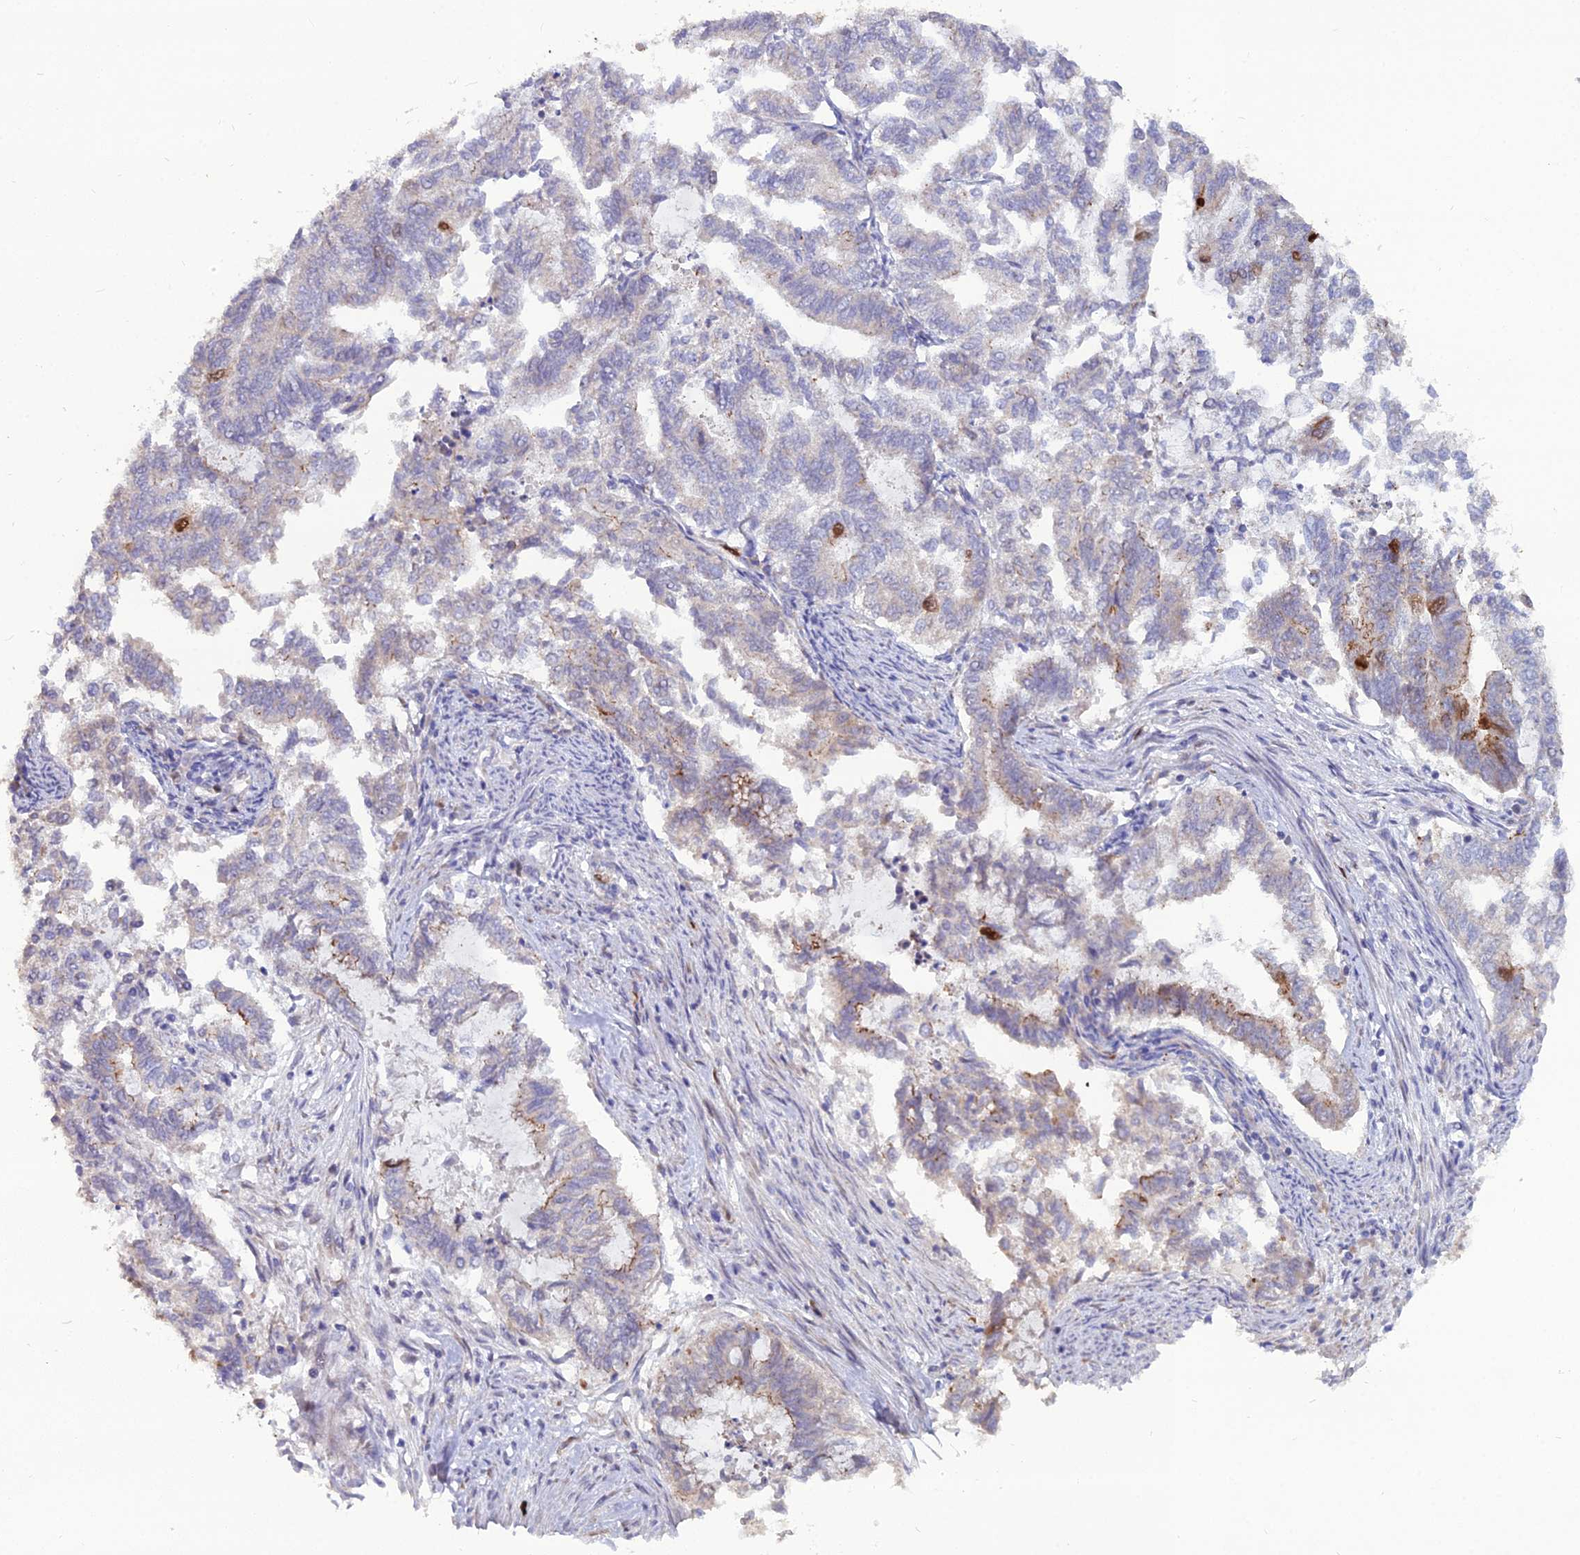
{"staining": {"intensity": "moderate", "quantity": "<25%", "location": "cytoplasmic/membranous,nuclear"}, "tissue": "endometrial cancer", "cell_type": "Tumor cells", "image_type": "cancer", "snomed": [{"axis": "morphology", "description": "Adenocarcinoma, NOS"}, {"axis": "topography", "description": "Endometrium"}], "caption": "Immunohistochemistry (IHC) photomicrograph of endometrial cancer (adenocarcinoma) stained for a protein (brown), which demonstrates low levels of moderate cytoplasmic/membranous and nuclear expression in about <25% of tumor cells.", "gene": "NUSAP1", "patient": {"sex": "female", "age": 79}}